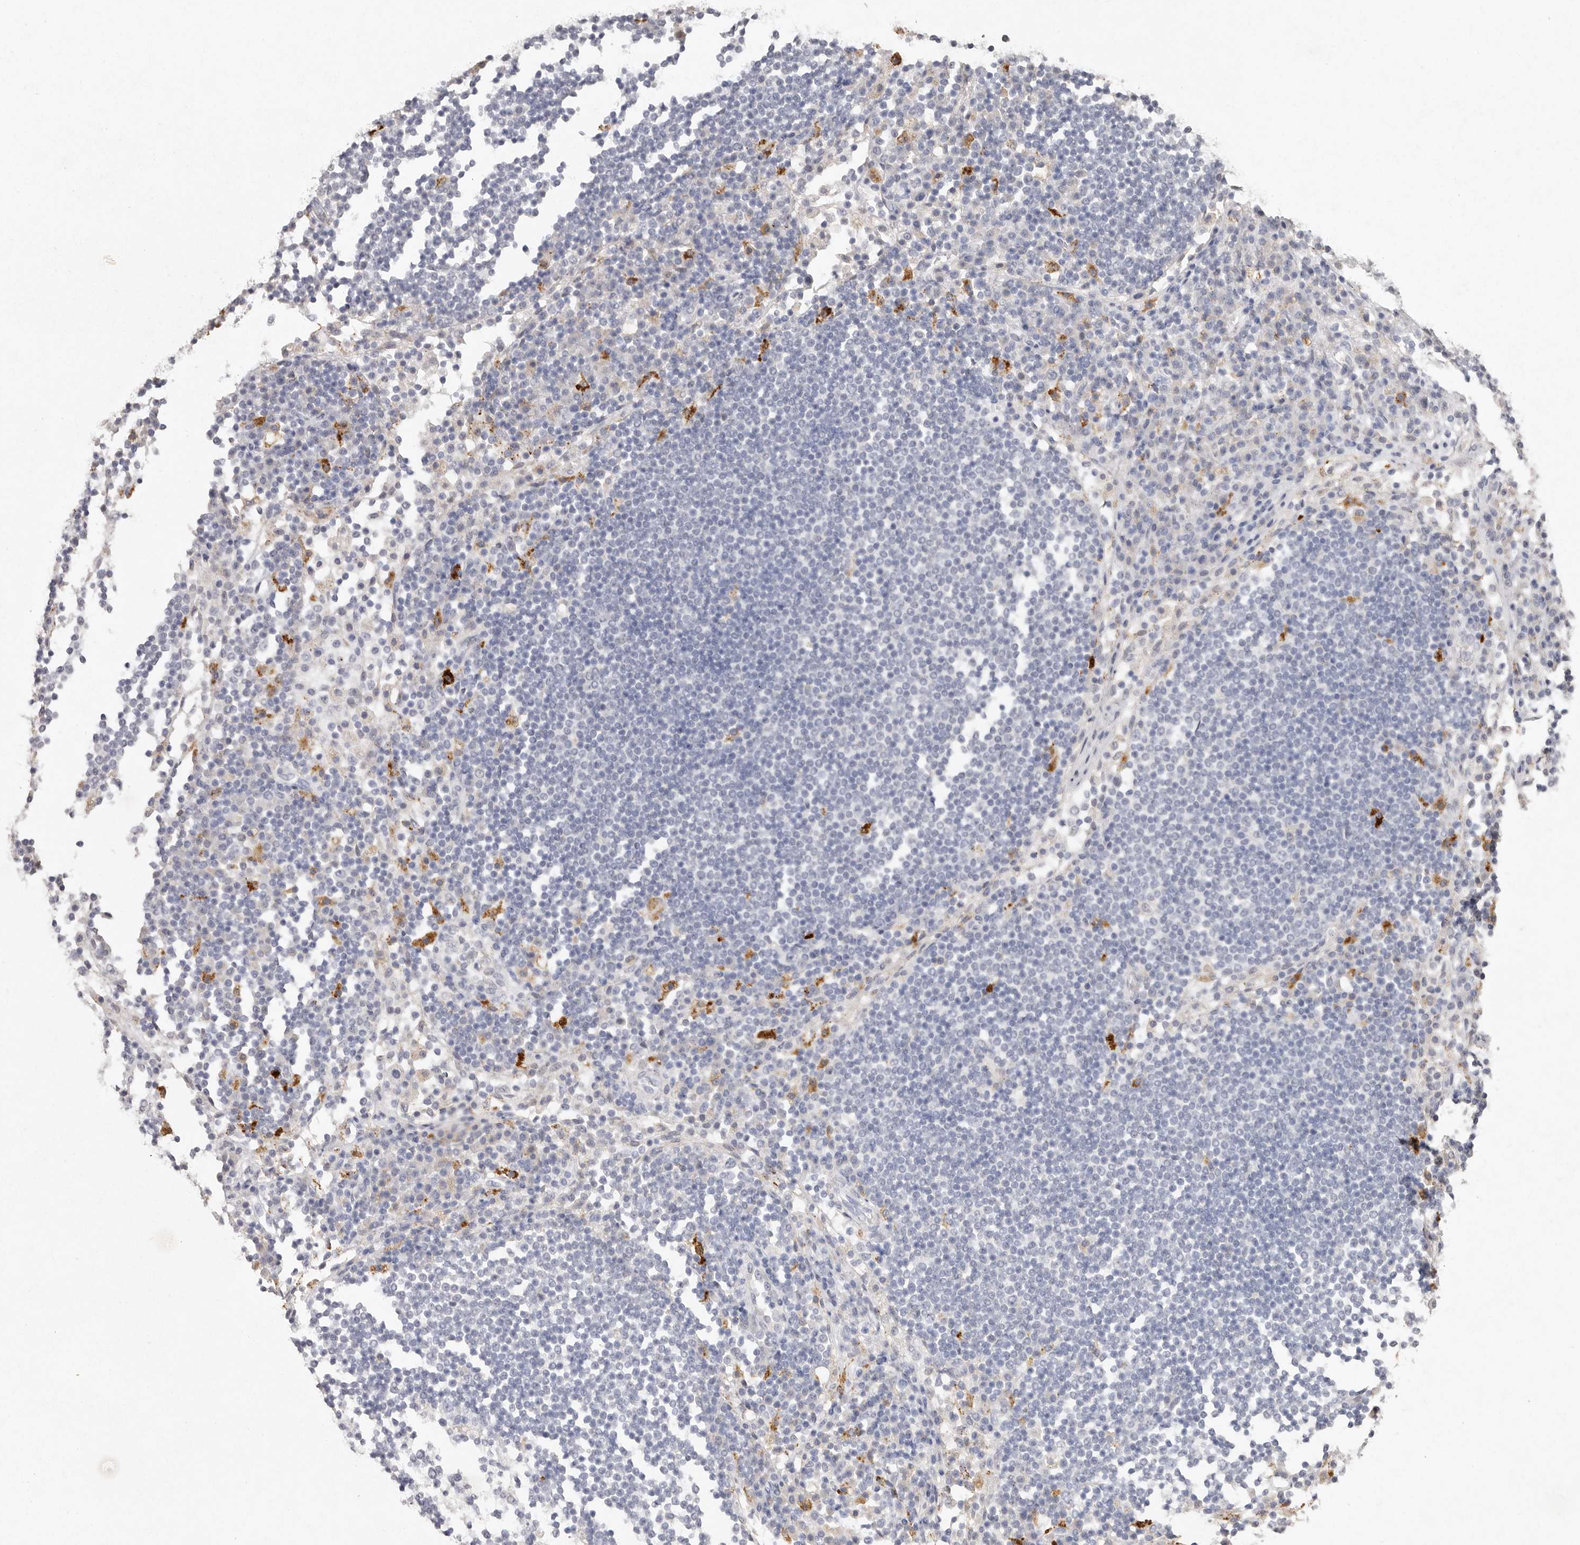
{"staining": {"intensity": "negative", "quantity": "none", "location": "none"}, "tissue": "lymph node", "cell_type": "Germinal center cells", "image_type": "normal", "snomed": [{"axis": "morphology", "description": "Normal tissue, NOS"}, {"axis": "topography", "description": "Lymph node"}], "caption": "DAB immunohistochemical staining of benign lymph node displays no significant positivity in germinal center cells. Nuclei are stained in blue.", "gene": "FAM185A", "patient": {"sex": "female", "age": 53}}